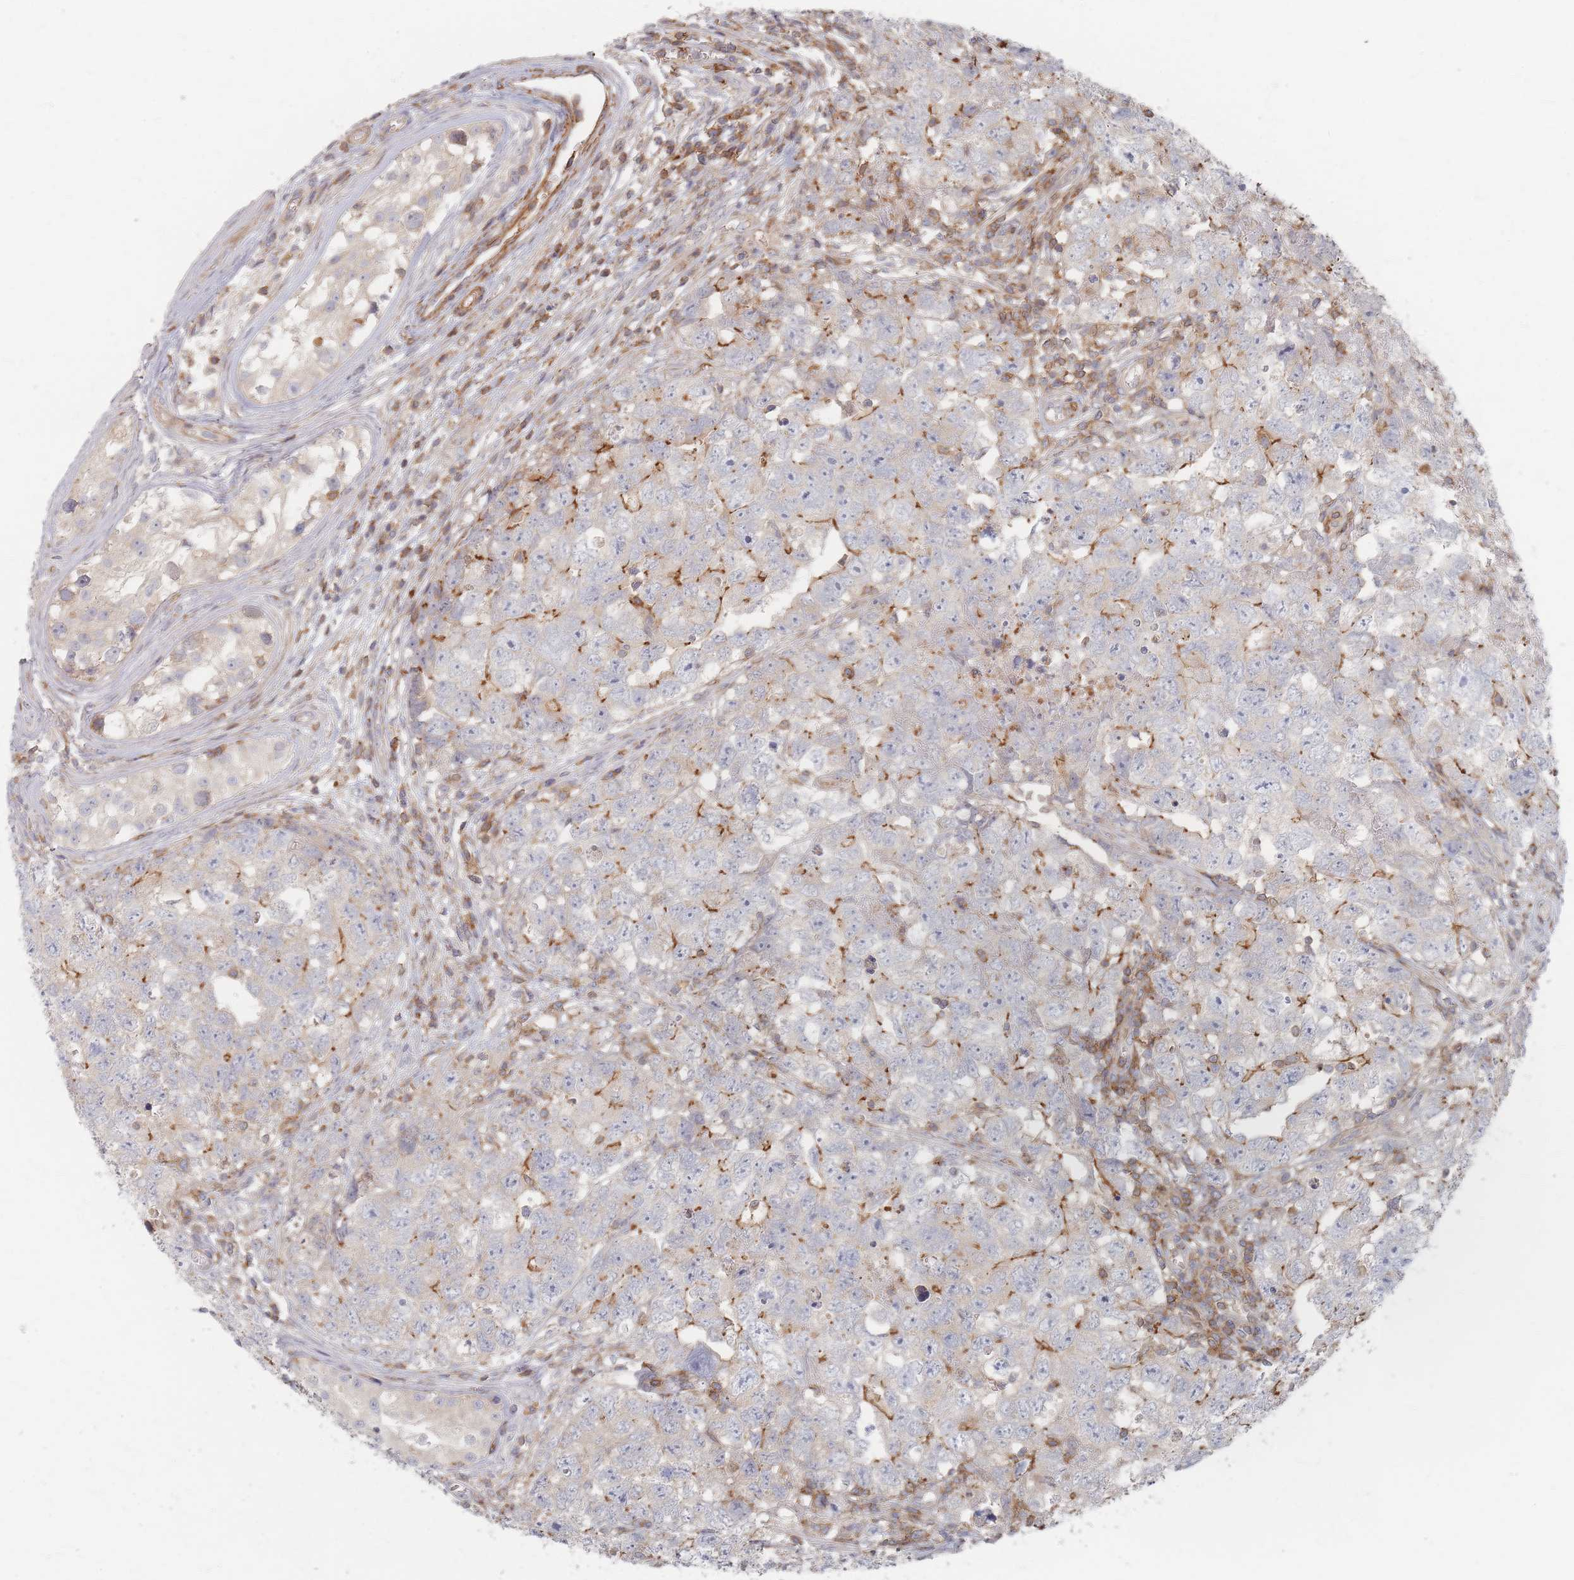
{"staining": {"intensity": "moderate", "quantity": "<25%", "location": "cytoplasmic/membranous"}, "tissue": "testis cancer", "cell_type": "Tumor cells", "image_type": "cancer", "snomed": [{"axis": "morphology", "description": "Carcinoma, Embryonal, NOS"}, {"axis": "topography", "description": "Testis"}], "caption": "There is low levels of moderate cytoplasmic/membranous staining in tumor cells of testis cancer (embryonal carcinoma), as demonstrated by immunohistochemical staining (brown color).", "gene": "ZNF852", "patient": {"sex": "male", "age": 22}}